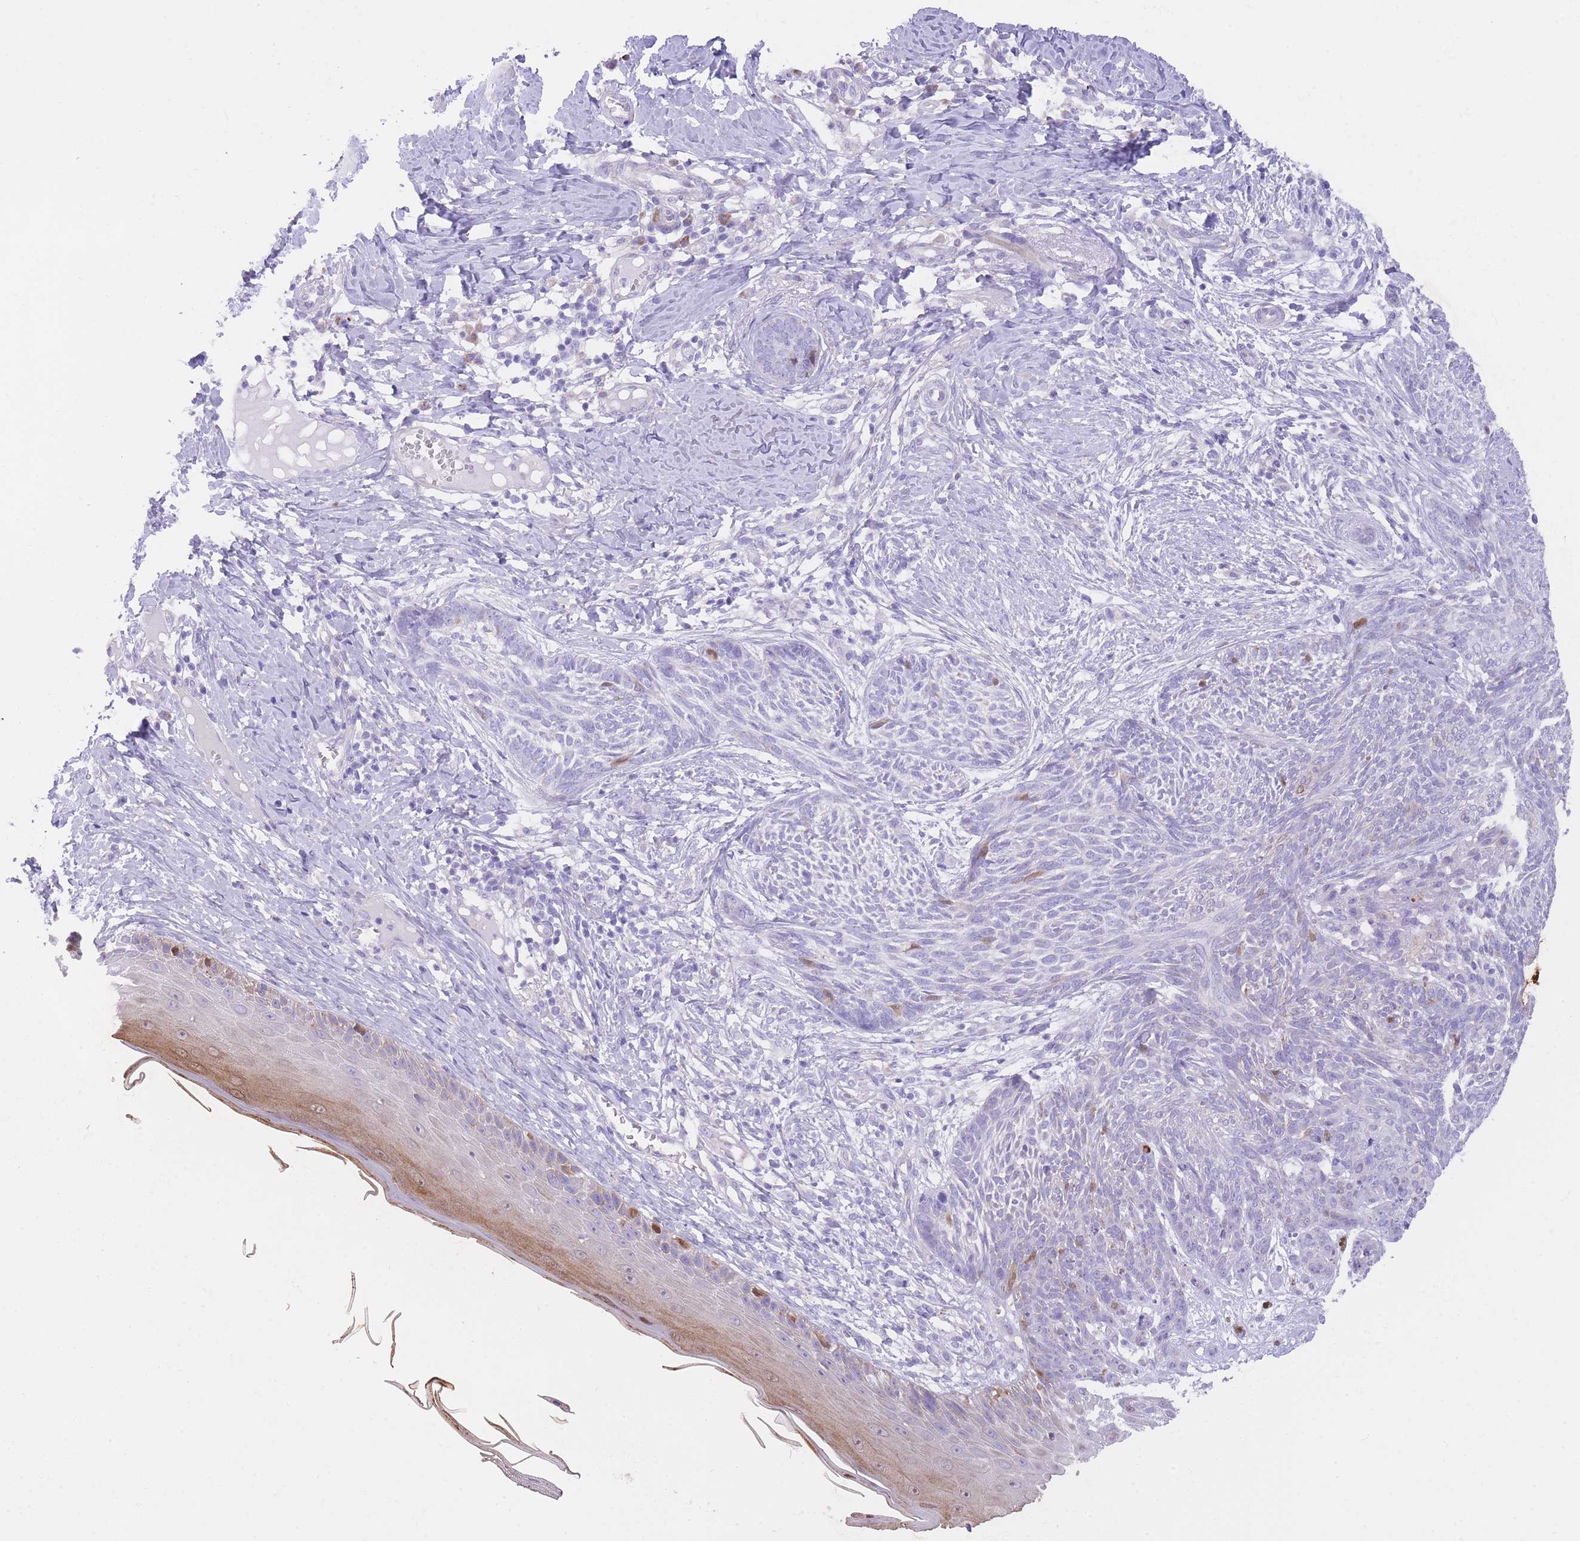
{"staining": {"intensity": "negative", "quantity": "none", "location": "none"}, "tissue": "skin cancer", "cell_type": "Tumor cells", "image_type": "cancer", "snomed": [{"axis": "morphology", "description": "Basal cell carcinoma"}, {"axis": "topography", "description": "Skin"}], "caption": "High magnification brightfield microscopy of skin basal cell carcinoma stained with DAB (brown) and counterstained with hematoxylin (blue): tumor cells show no significant staining. Brightfield microscopy of IHC stained with DAB (3,3'-diaminobenzidine) (brown) and hematoxylin (blue), captured at high magnification.", "gene": "QTRT1", "patient": {"sex": "male", "age": 73}}